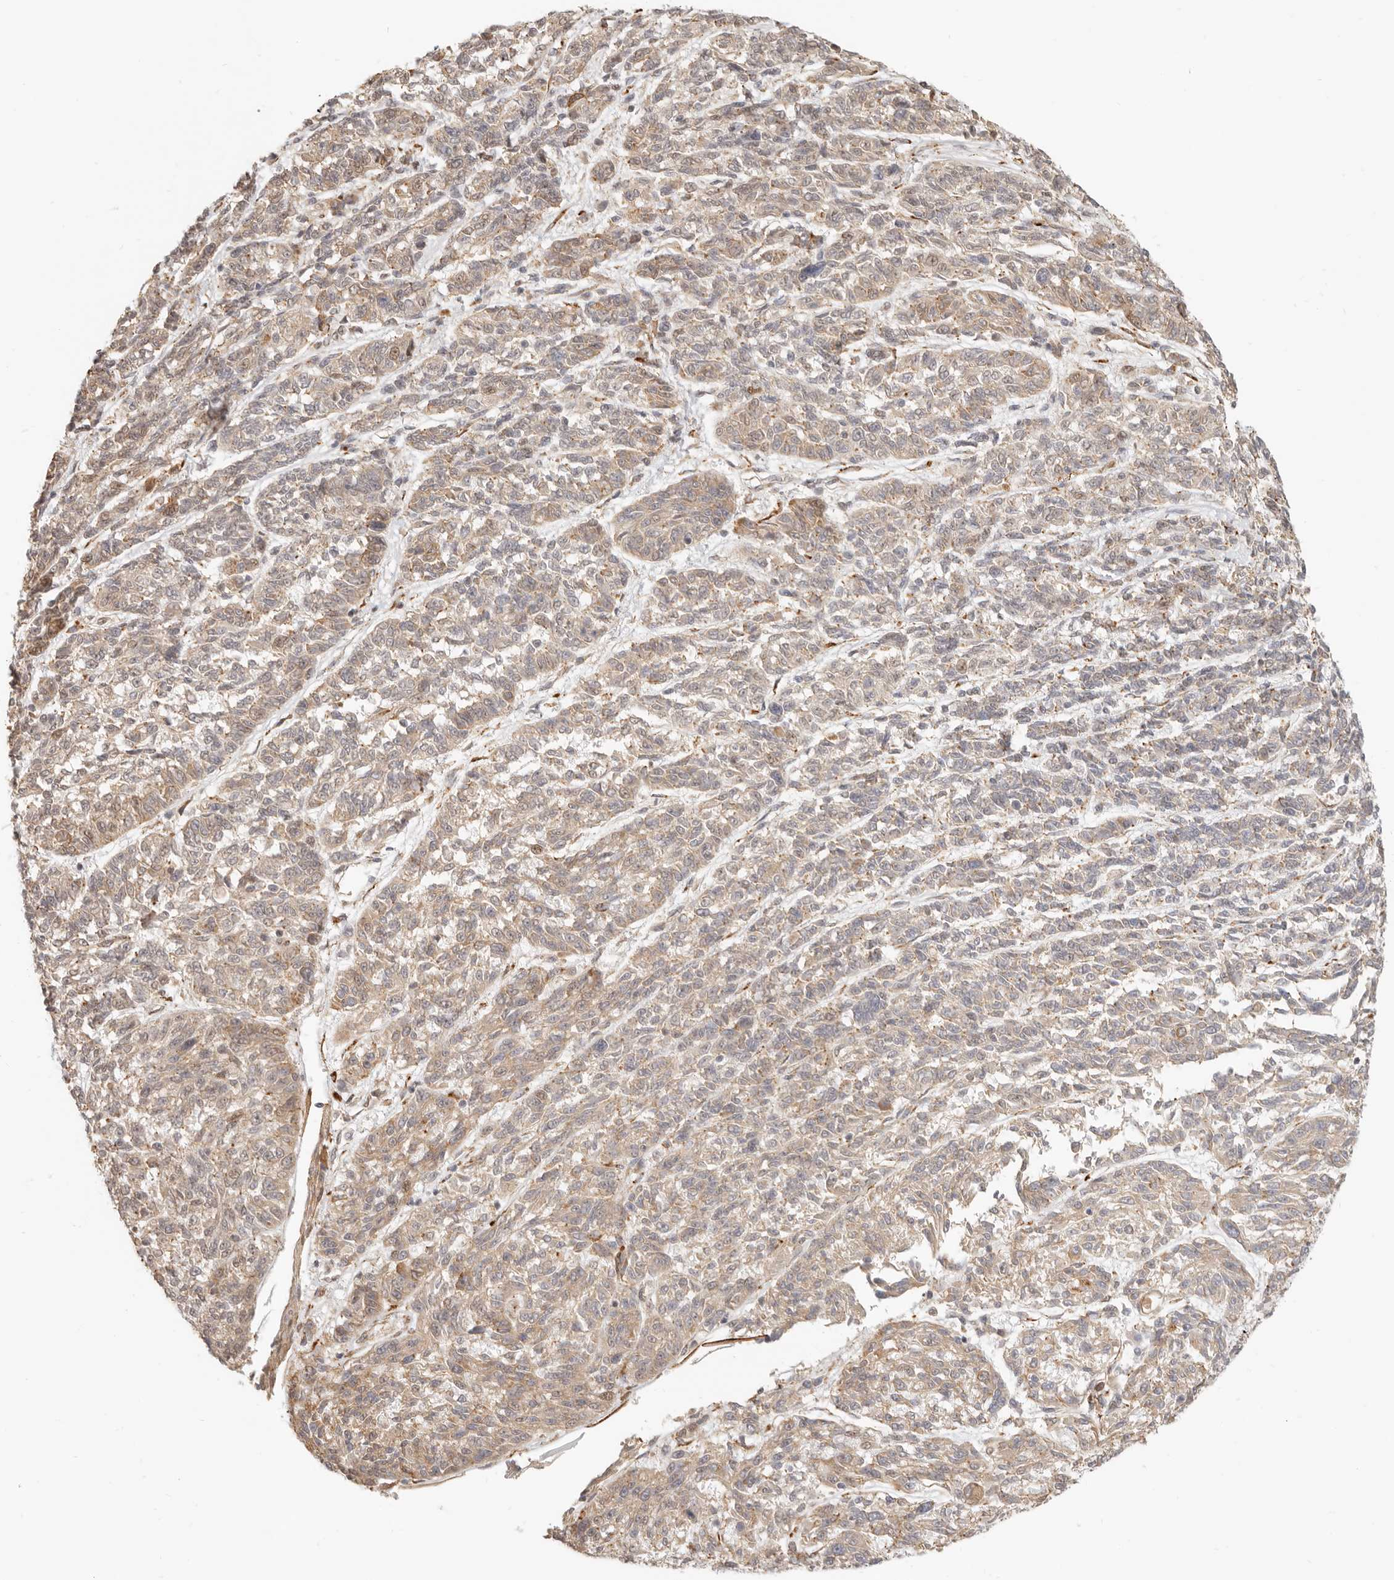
{"staining": {"intensity": "weak", "quantity": "25%-75%", "location": "cytoplasmic/membranous"}, "tissue": "melanoma", "cell_type": "Tumor cells", "image_type": "cancer", "snomed": [{"axis": "morphology", "description": "Malignant melanoma, NOS"}, {"axis": "topography", "description": "Skin"}], "caption": "Human melanoma stained with a brown dye demonstrates weak cytoplasmic/membranous positive staining in about 25%-75% of tumor cells.", "gene": "TUFT1", "patient": {"sex": "male", "age": 53}}